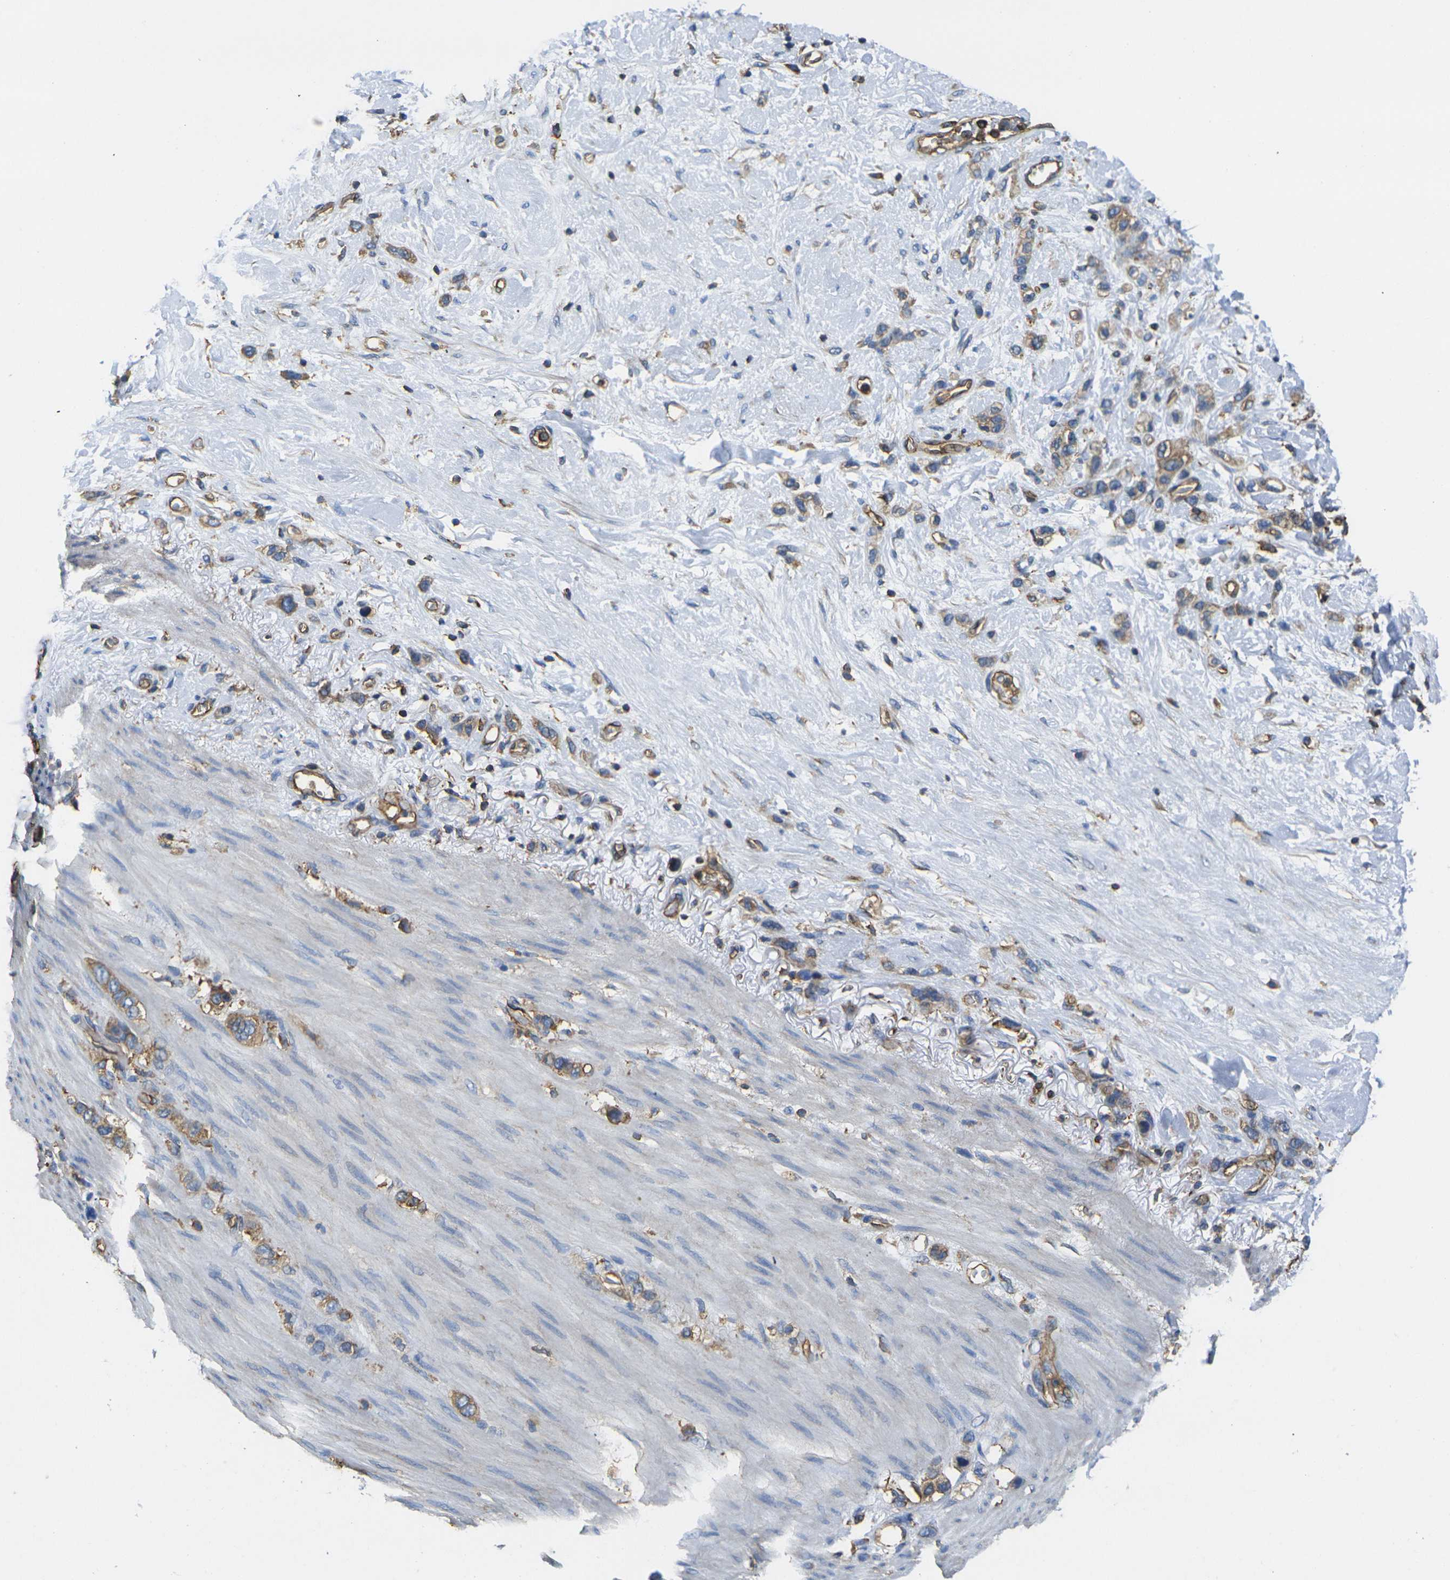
{"staining": {"intensity": "weak", "quantity": ">75%", "location": "cytoplasmic/membranous"}, "tissue": "stomach cancer", "cell_type": "Tumor cells", "image_type": "cancer", "snomed": [{"axis": "morphology", "description": "Adenocarcinoma, NOS"}, {"axis": "morphology", "description": "Adenocarcinoma, High grade"}, {"axis": "topography", "description": "Stomach, upper"}, {"axis": "topography", "description": "Stomach, lower"}], "caption": "A histopathology image of stomach adenocarcinoma stained for a protein displays weak cytoplasmic/membranous brown staining in tumor cells. (brown staining indicates protein expression, while blue staining denotes nuclei).", "gene": "FAM110D", "patient": {"sex": "female", "age": 65}}